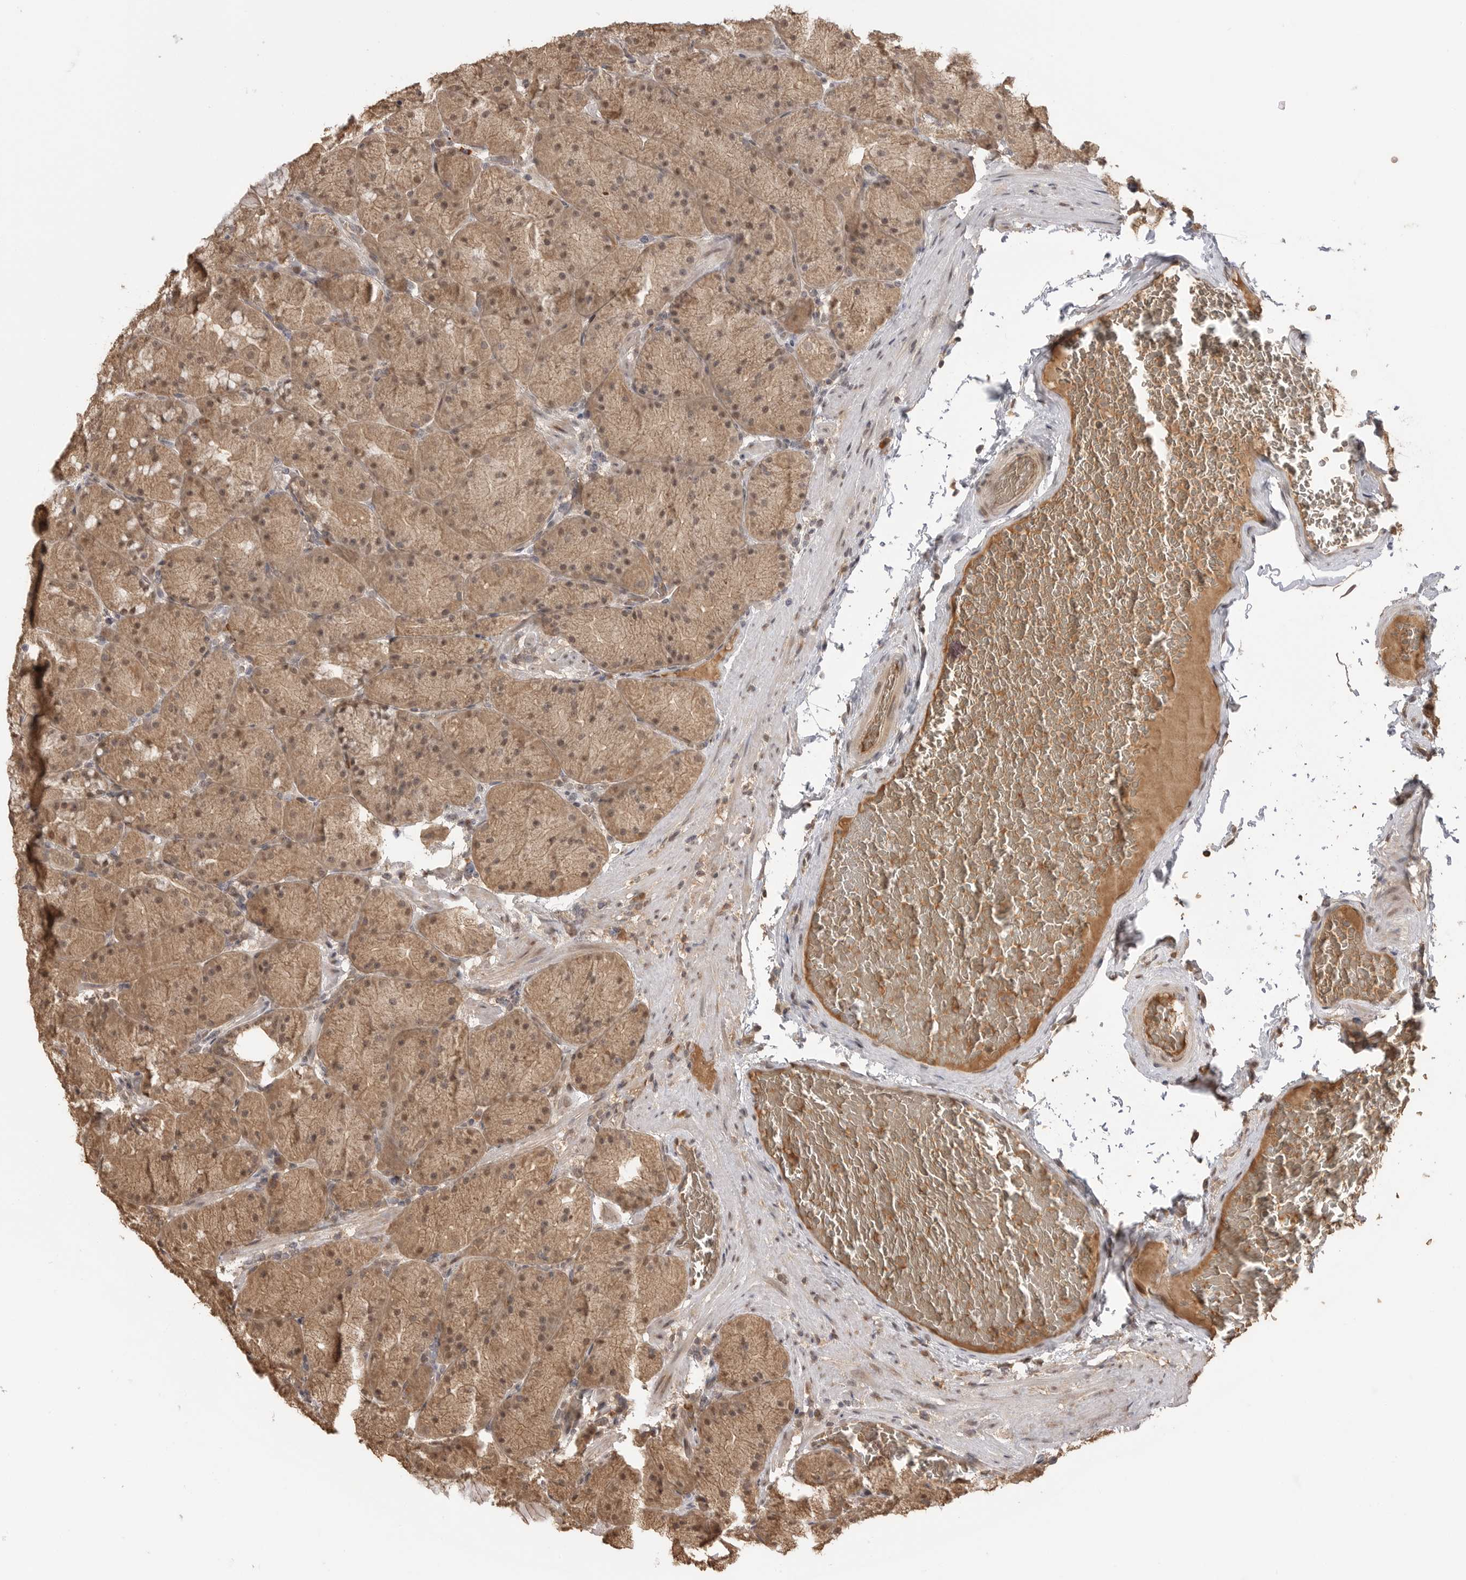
{"staining": {"intensity": "moderate", "quantity": ">75%", "location": "cytoplasmic/membranous,nuclear"}, "tissue": "stomach", "cell_type": "Glandular cells", "image_type": "normal", "snomed": [{"axis": "morphology", "description": "Normal tissue, NOS"}, {"axis": "topography", "description": "Stomach, upper"}, {"axis": "topography", "description": "Stomach"}], "caption": "Glandular cells exhibit moderate cytoplasmic/membranous,nuclear positivity in about >75% of cells in benign stomach.", "gene": "ASPSCR1", "patient": {"sex": "male", "age": 48}}